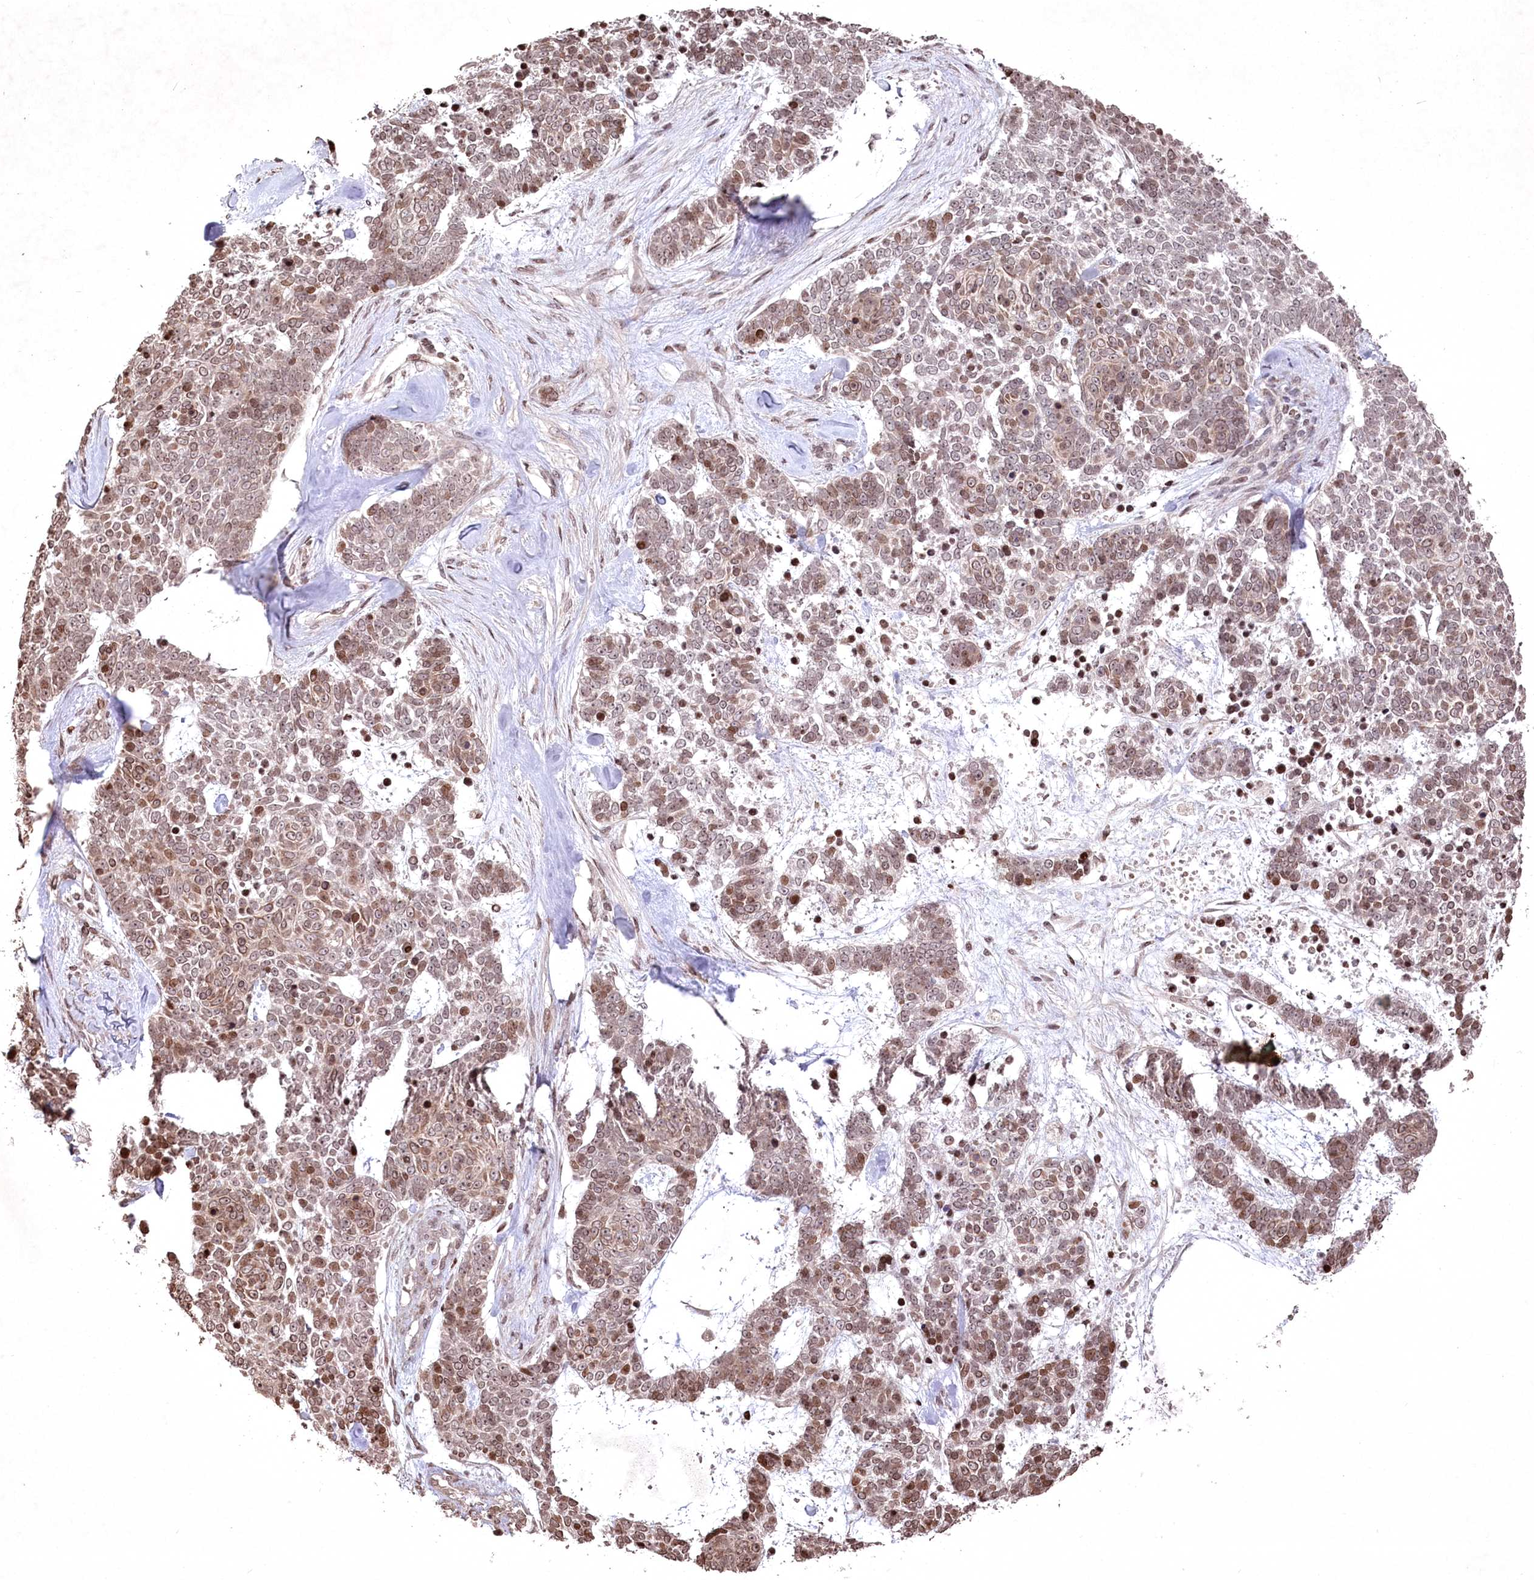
{"staining": {"intensity": "moderate", "quantity": ">75%", "location": "nuclear"}, "tissue": "skin cancer", "cell_type": "Tumor cells", "image_type": "cancer", "snomed": [{"axis": "morphology", "description": "Basal cell carcinoma"}, {"axis": "topography", "description": "Skin"}], "caption": "The photomicrograph exhibits a brown stain indicating the presence of a protein in the nuclear of tumor cells in skin basal cell carcinoma.", "gene": "CCSER2", "patient": {"sex": "female", "age": 81}}